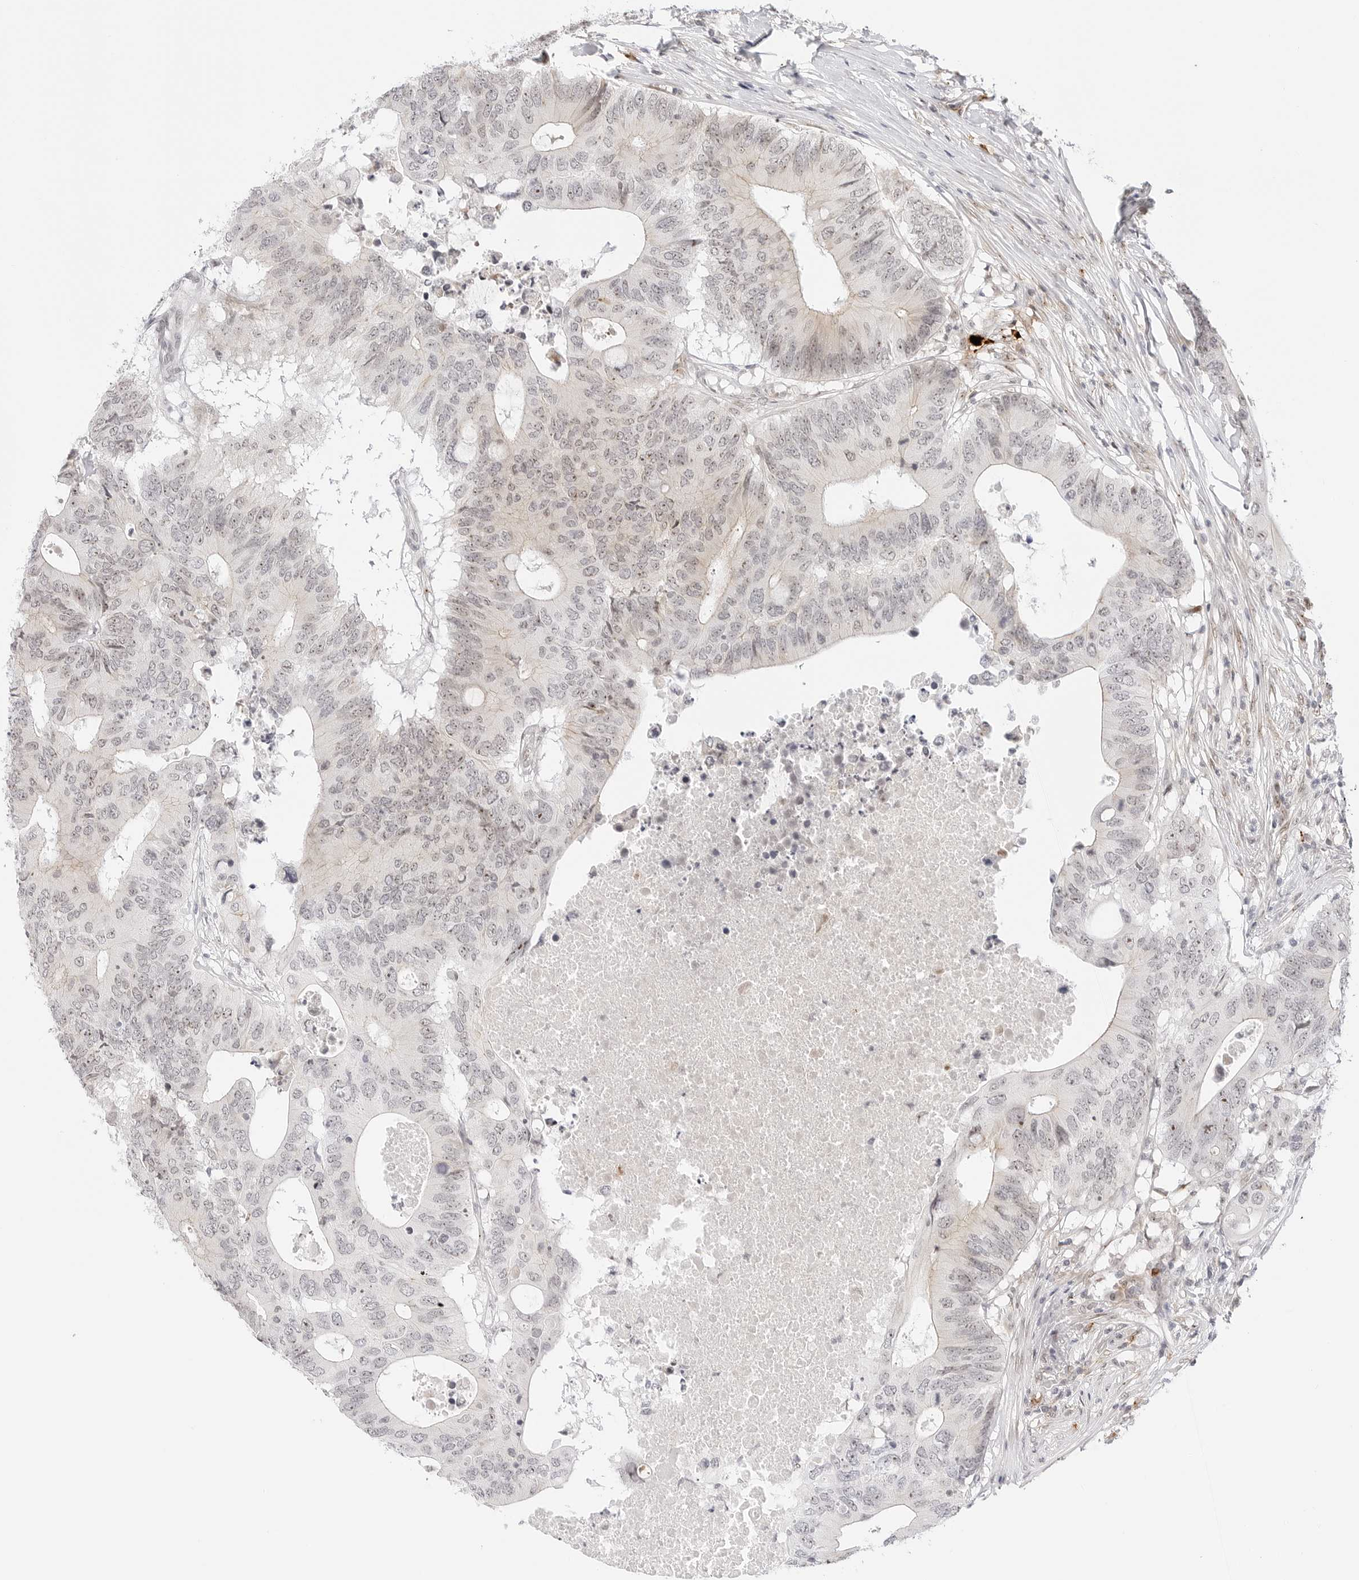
{"staining": {"intensity": "moderate", "quantity": "25%-75%", "location": "nuclear"}, "tissue": "colorectal cancer", "cell_type": "Tumor cells", "image_type": "cancer", "snomed": [{"axis": "morphology", "description": "Adenocarcinoma, NOS"}, {"axis": "topography", "description": "Colon"}], "caption": "Colorectal cancer (adenocarcinoma) stained for a protein (brown) displays moderate nuclear positive expression in approximately 25%-75% of tumor cells.", "gene": "HIPK3", "patient": {"sex": "male", "age": 71}}